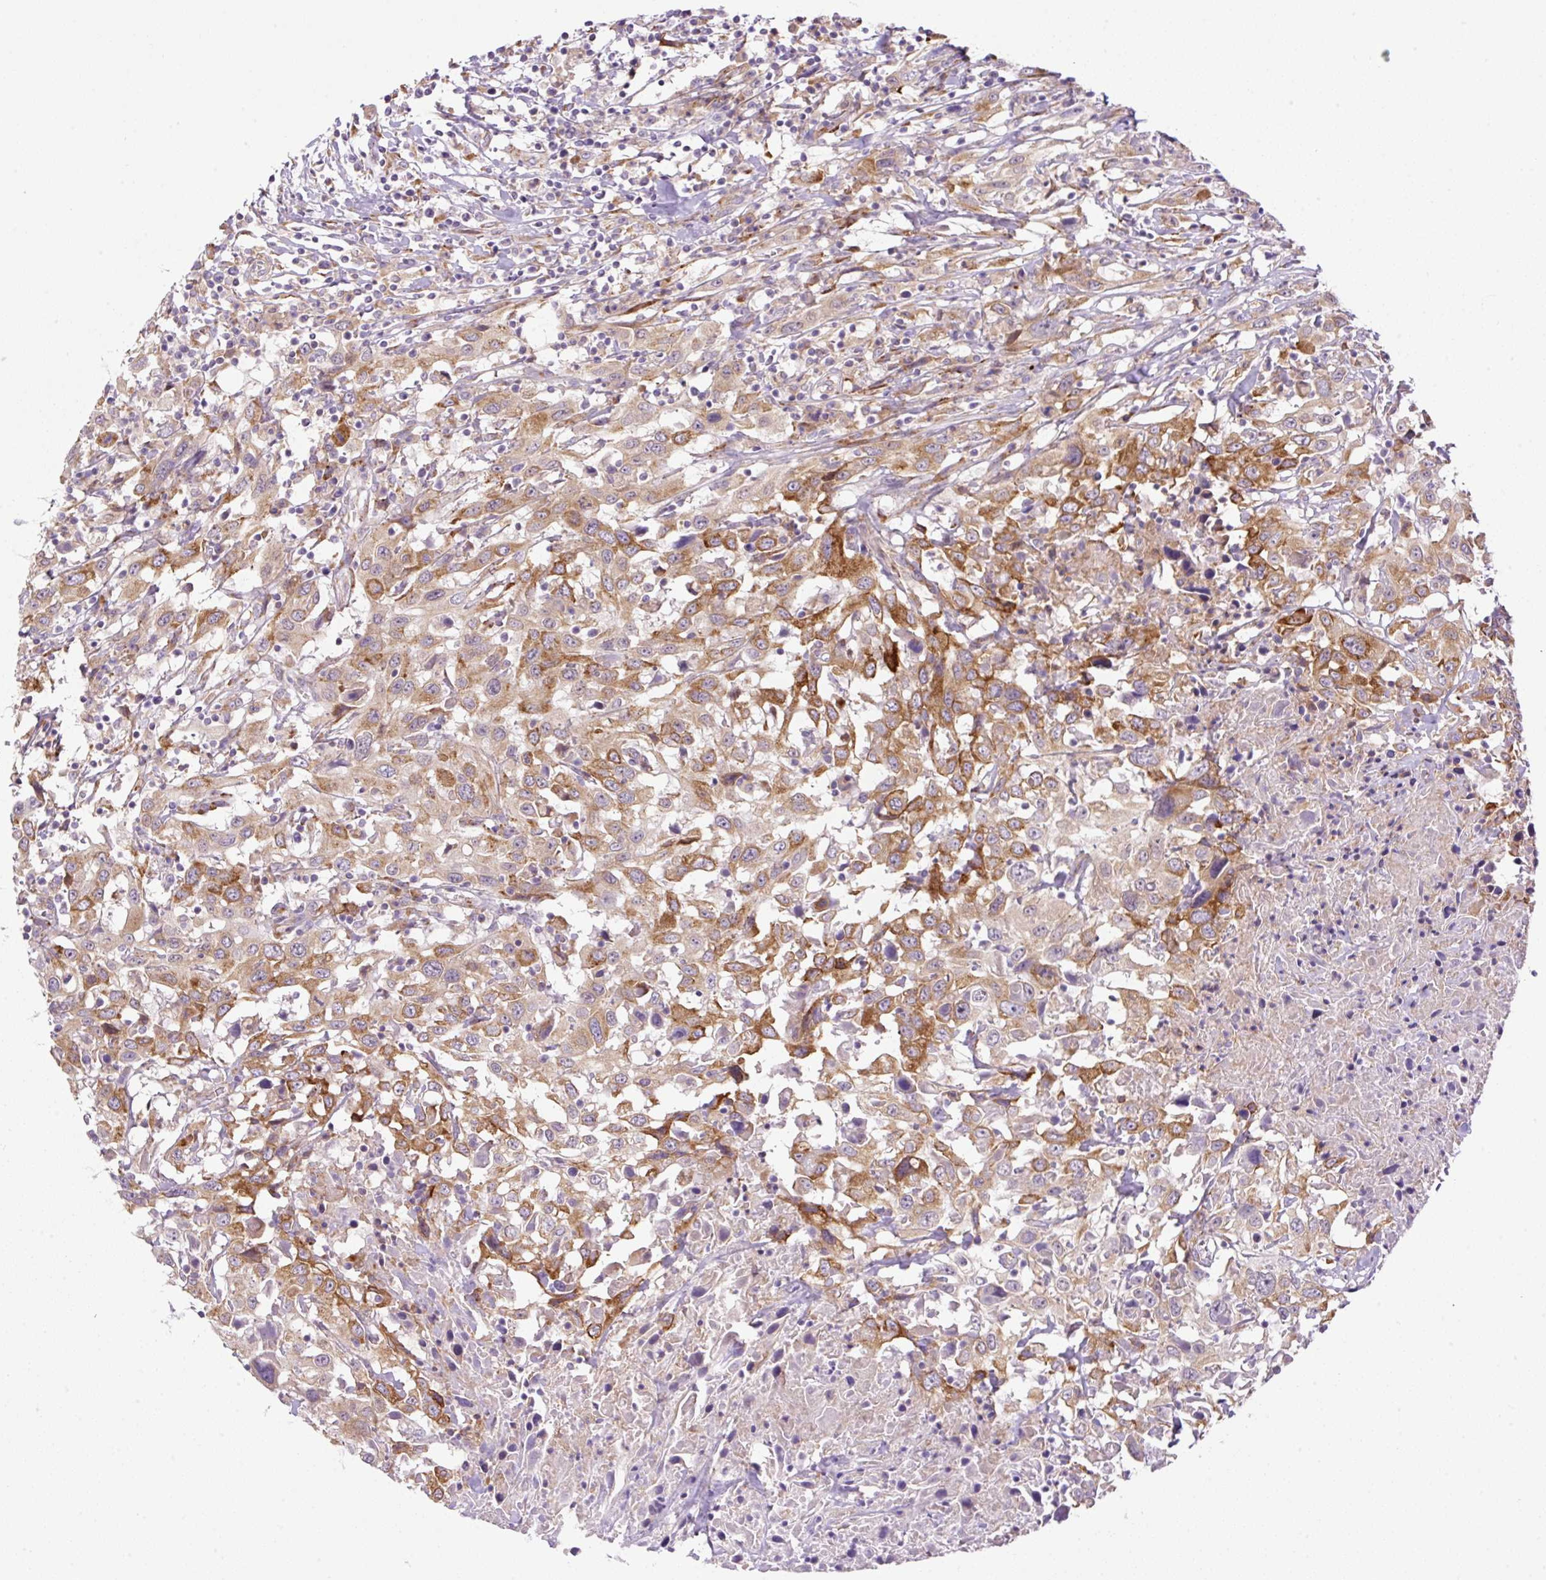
{"staining": {"intensity": "moderate", "quantity": ">75%", "location": "cytoplasmic/membranous"}, "tissue": "urothelial cancer", "cell_type": "Tumor cells", "image_type": "cancer", "snomed": [{"axis": "morphology", "description": "Urothelial carcinoma, High grade"}, {"axis": "topography", "description": "Urinary bladder"}], "caption": "This is a micrograph of IHC staining of urothelial cancer, which shows moderate positivity in the cytoplasmic/membranous of tumor cells.", "gene": "POFUT1", "patient": {"sex": "male", "age": 61}}